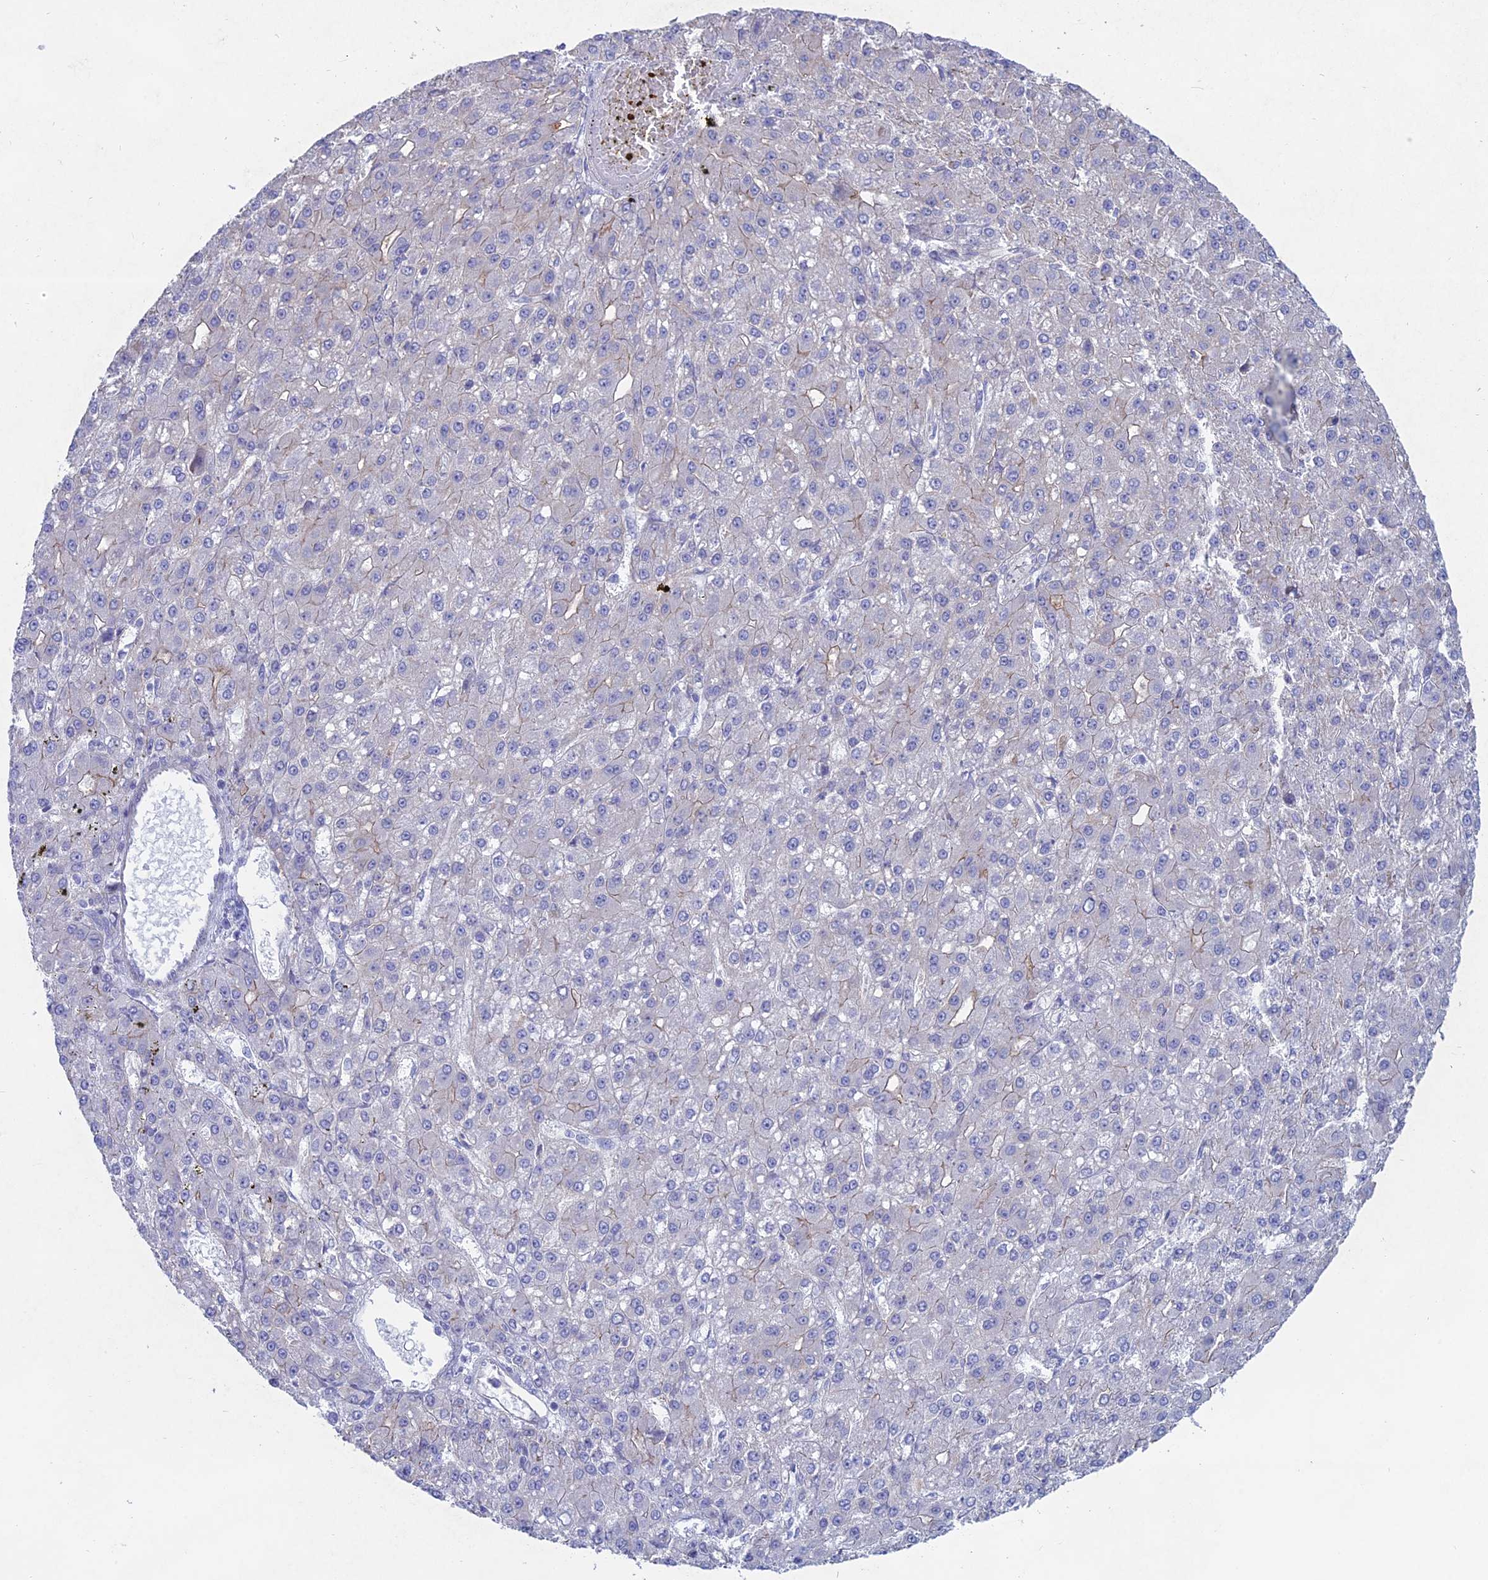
{"staining": {"intensity": "weak", "quantity": "<25%", "location": "cytoplasmic/membranous"}, "tissue": "liver cancer", "cell_type": "Tumor cells", "image_type": "cancer", "snomed": [{"axis": "morphology", "description": "Carcinoma, Hepatocellular, NOS"}, {"axis": "topography", "description": "Liver"}], "caption": "Immunohistochemical staining of human liver cancer exhibits no significant expression in tumor cells.", "gene": "MYO5B", "patient": {"sex": "male", "age": 67}}